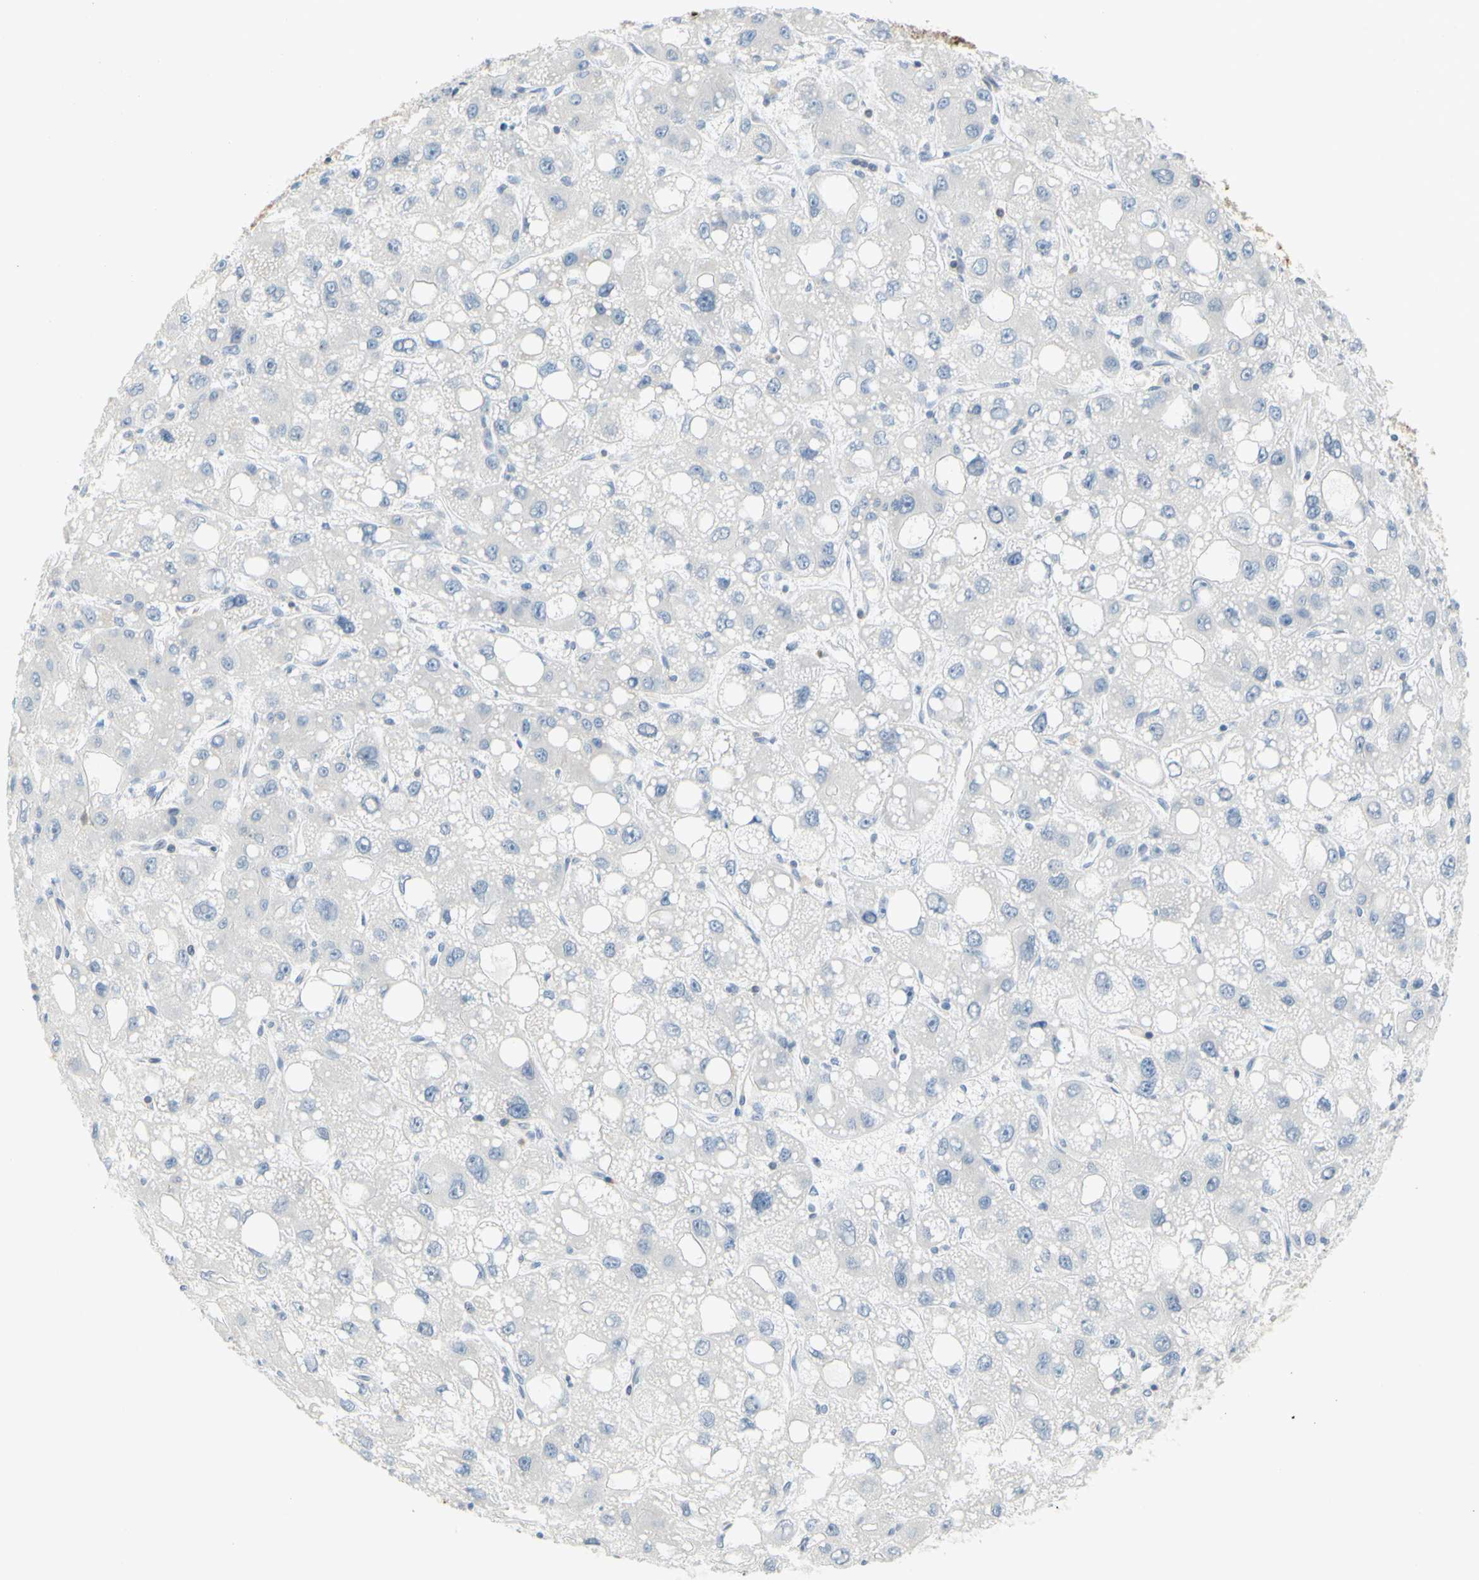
{"staining": {"intensity": "negative", "quantity": "none", "location": "none"}, "tissue": "liver cancer", "cell_type": "Tumor cells", "image_type": "cancer", "snomed": [{"axis": "morphology", "description": "Carcinoma, Hepatocellular, NOS"}, {"axis": "topography", "description": "Liver"}], "caption": "High power microscopy histopathology image of an IHC image of hepatocellular carcinoma (liver), revealing no significant positivity in tumor cells.", "gene": "MUC1", "patient": {"sex": "male", "age": 55}}